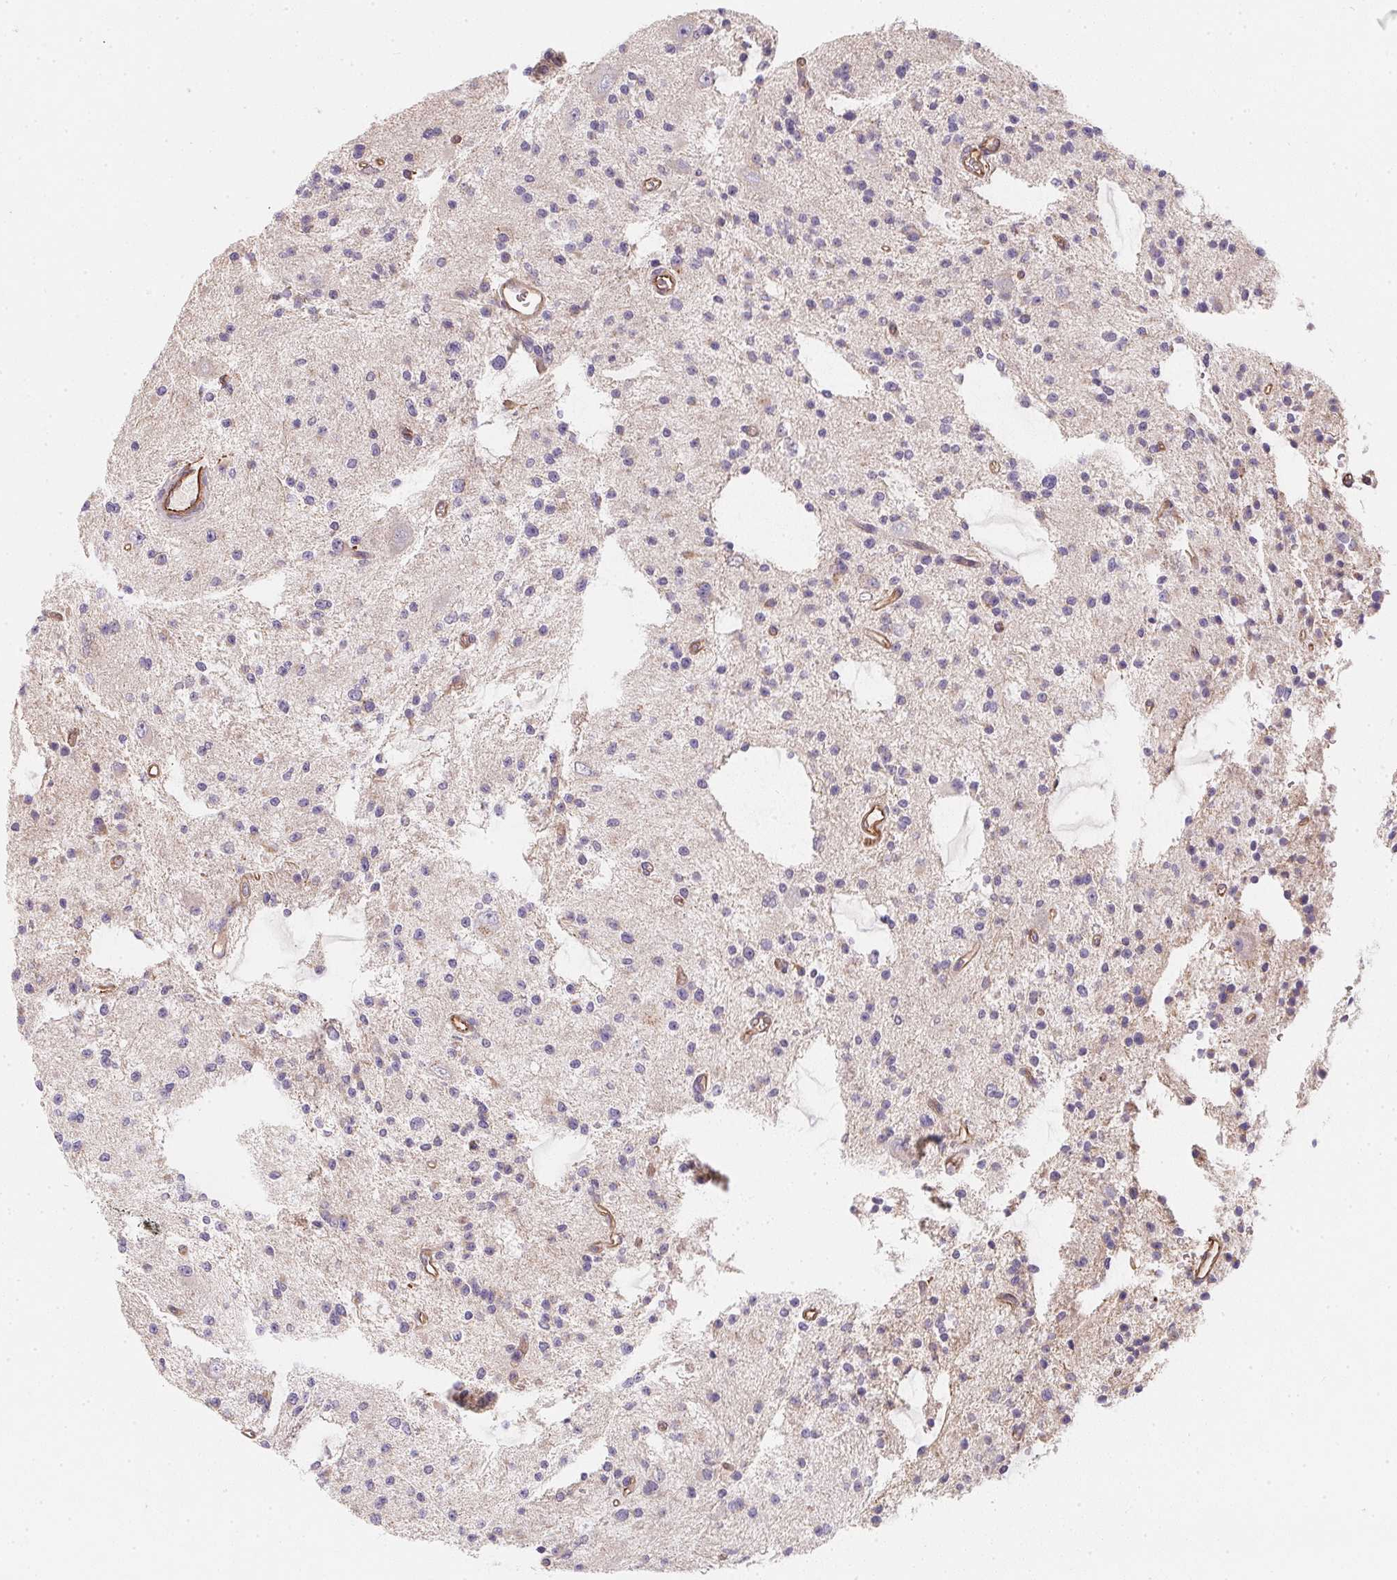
{"staining": {"intensity": "negative", "quantity": "none", "location": "none"}, "tissue": "glioma", "cell_type": "Tumor cells", "image_type": "cancer", "snomed": [{"axis": "morphology", "description": "Glioma, malignant, Low grade"}, {"axis": "topography", "description": "Brain"}], "caption": "There is no significant staining in tumor cells of glioma.", "gene": "TBKBP1", "patient": {"sex": "male", "age": 43}}